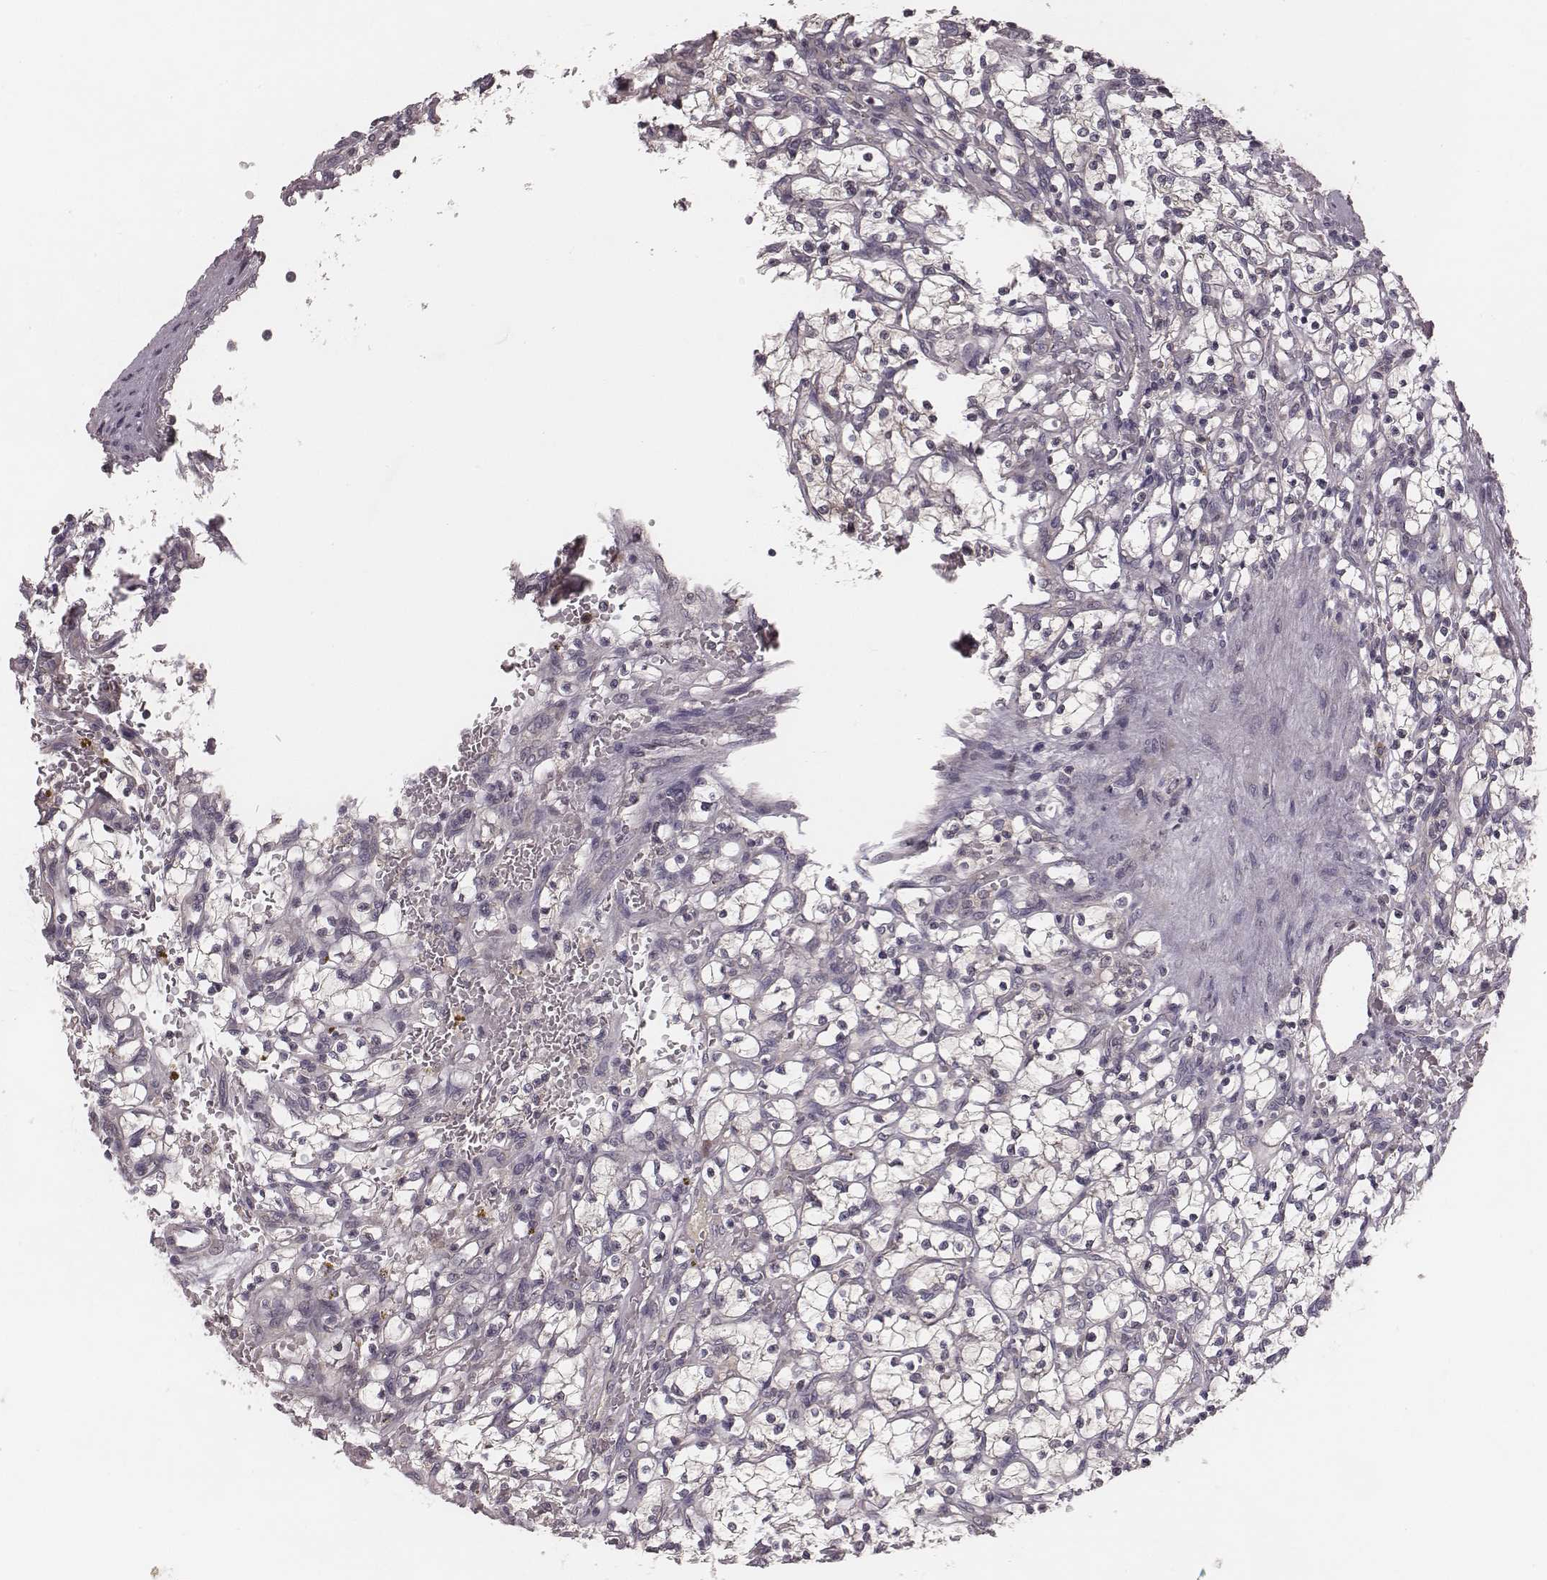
{"staining": {"intensity": "negative", "quantity": "none", "location": "none"}, "tissue": "renal cancer", "cell_type": "Tumor cells", "image_type": "cancer", "snomed": [{"axis": "morphology", "description": "Adenocarcinoma, NOS"}, {"axis": "topography", "description": "Kidney"}], "caption": "High magnification brightfield microscopy of renal adenocarcinoma stained with DAB (3,3'-diaminobenzidine) (brown) and counterstained with hematoxylin (blue): tumor cells show no significant positivity.", "gene": "P2RX5", "patient": {"sex": "female", "age": 64}}